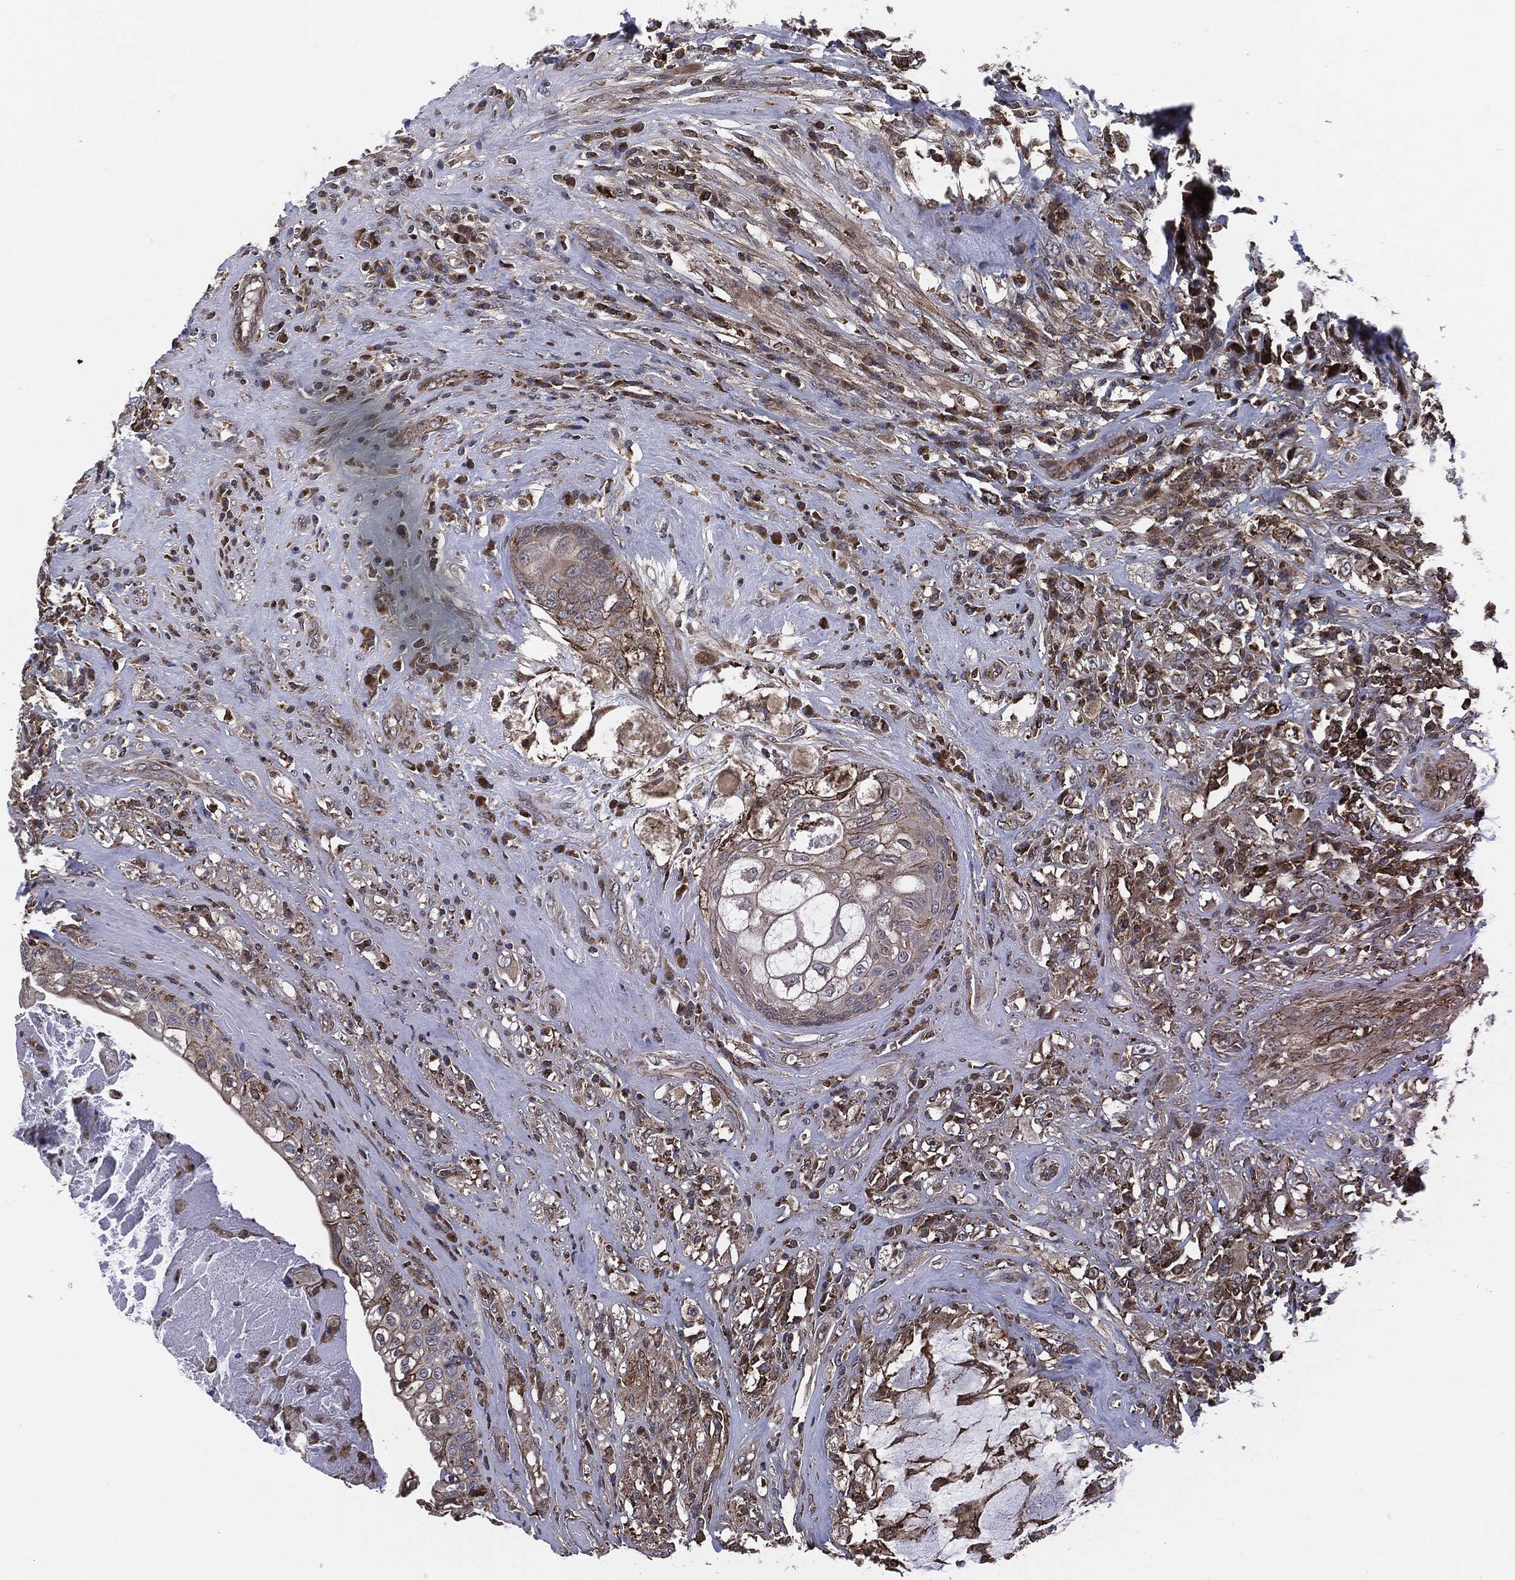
{"staining": {"intensity": "negative", "quantity": "none", "location": "none"}, "tissue": "testis cancer", "cell_type": "Tumor cells", "image_type": "cancer", "snomed": [{"axis": "morphology", "description": "Necrosis, NOS"}, {"axis": "morphology", "description": "Carcinoma, Embryonal, NOS"}, {"axis": "topography", "description": "Testis"}], "caption": "Tumor cells show no significant protein staining in embryonal carcinoma (testis).", "gene": "UBR1", "patient": {"sex": "male", "age": 19}}